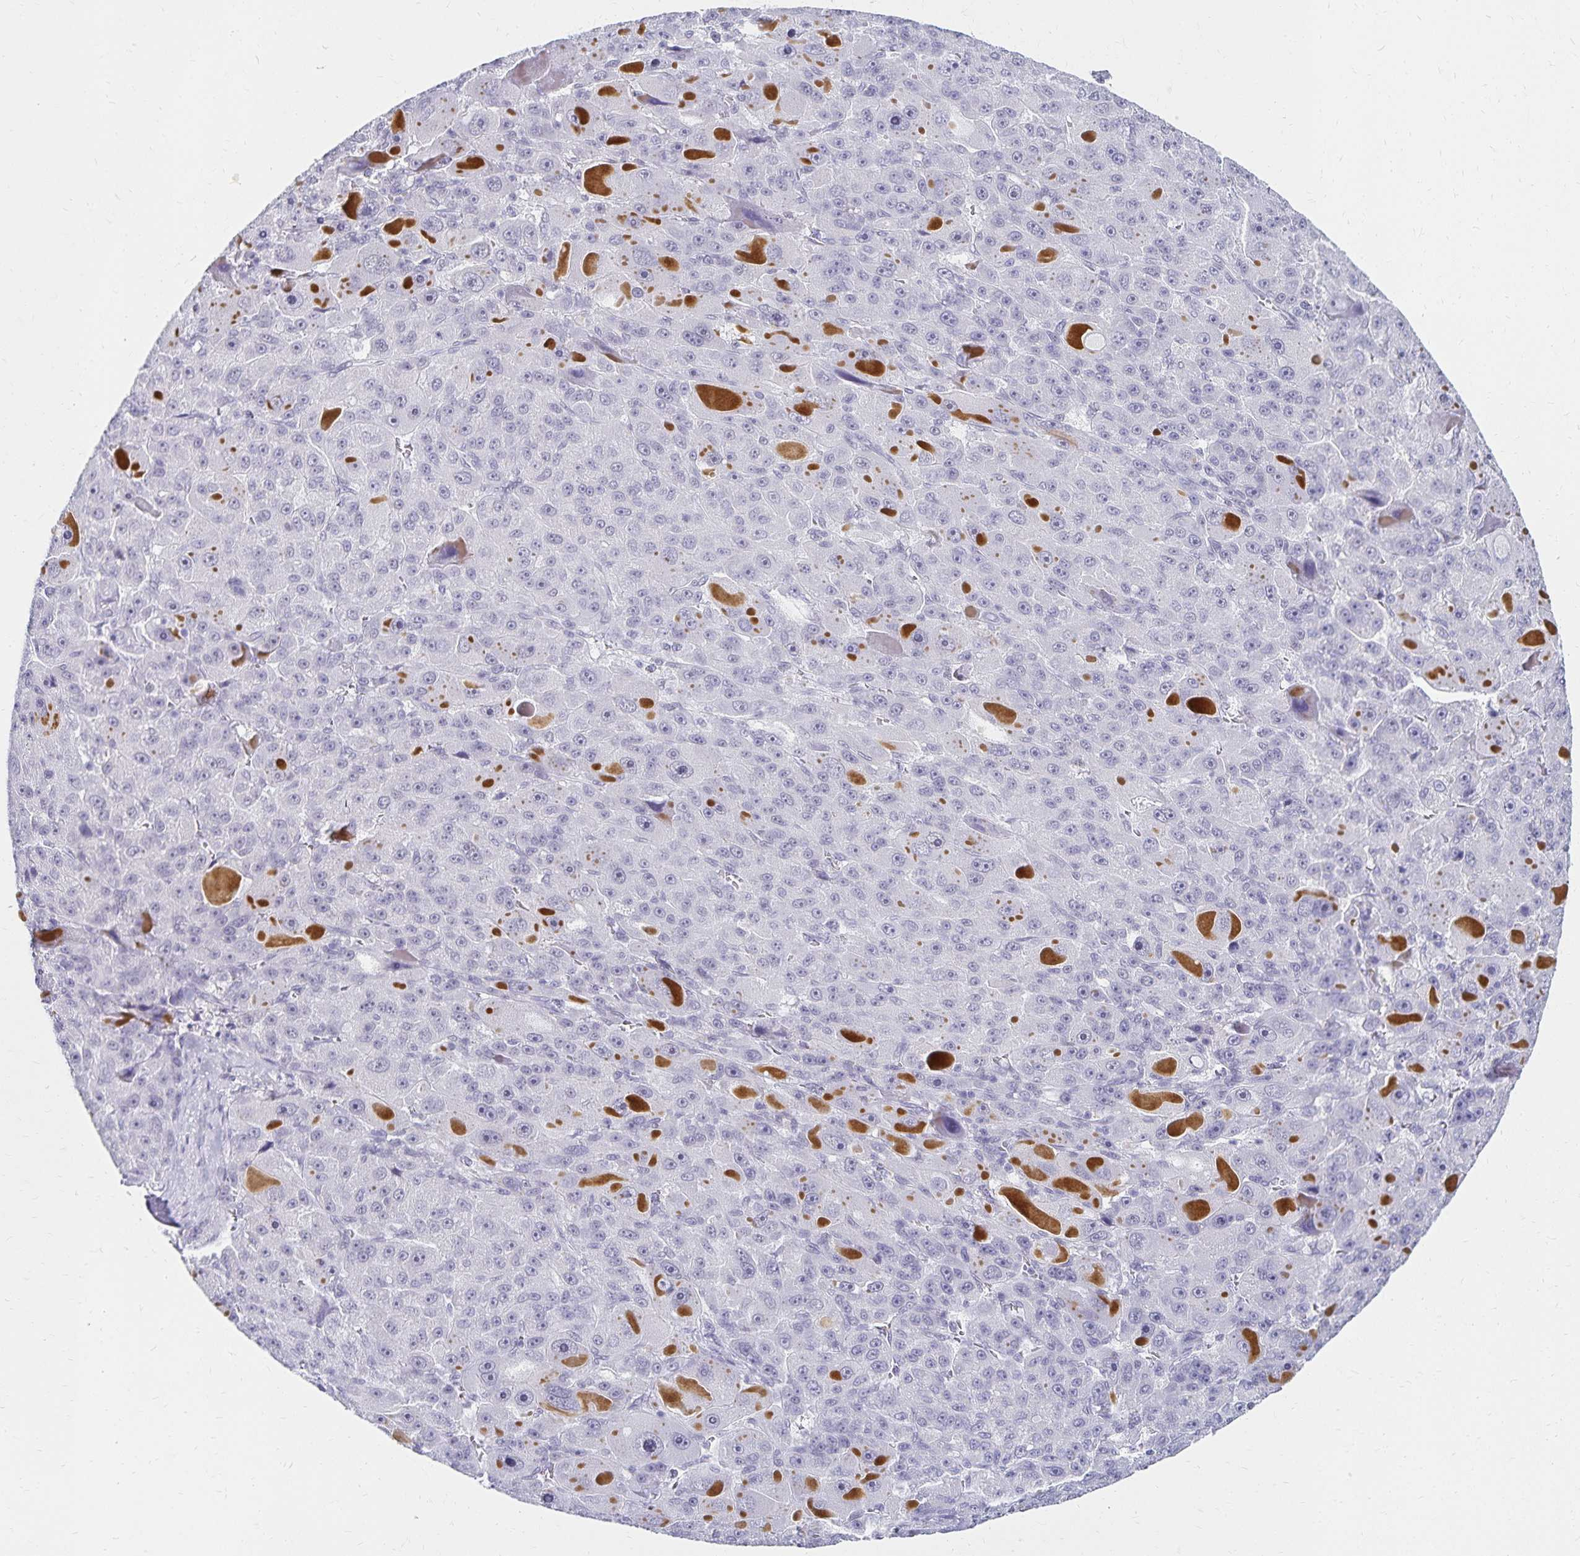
{"staining": {"intensity": "negative", "quantity": "none", "location": "none"}, "tissue": "liver cancer", "cell_type": "Tumor cells", "image_type": "cancer", "snomed": [{"axis": "morphology", "description": "Carcinoma, Hepatocellular, NOS"}, {"axis": "topography", "description": "Liver"}], "caption": "An IHC photomicrograph of liver hepatocellular carcinoma is shown. There is no staining in tumor cells of liver hepatocellular carcinoma.", "gene": "C20orf85", "patient": {"sex": "male", "age": 76}}